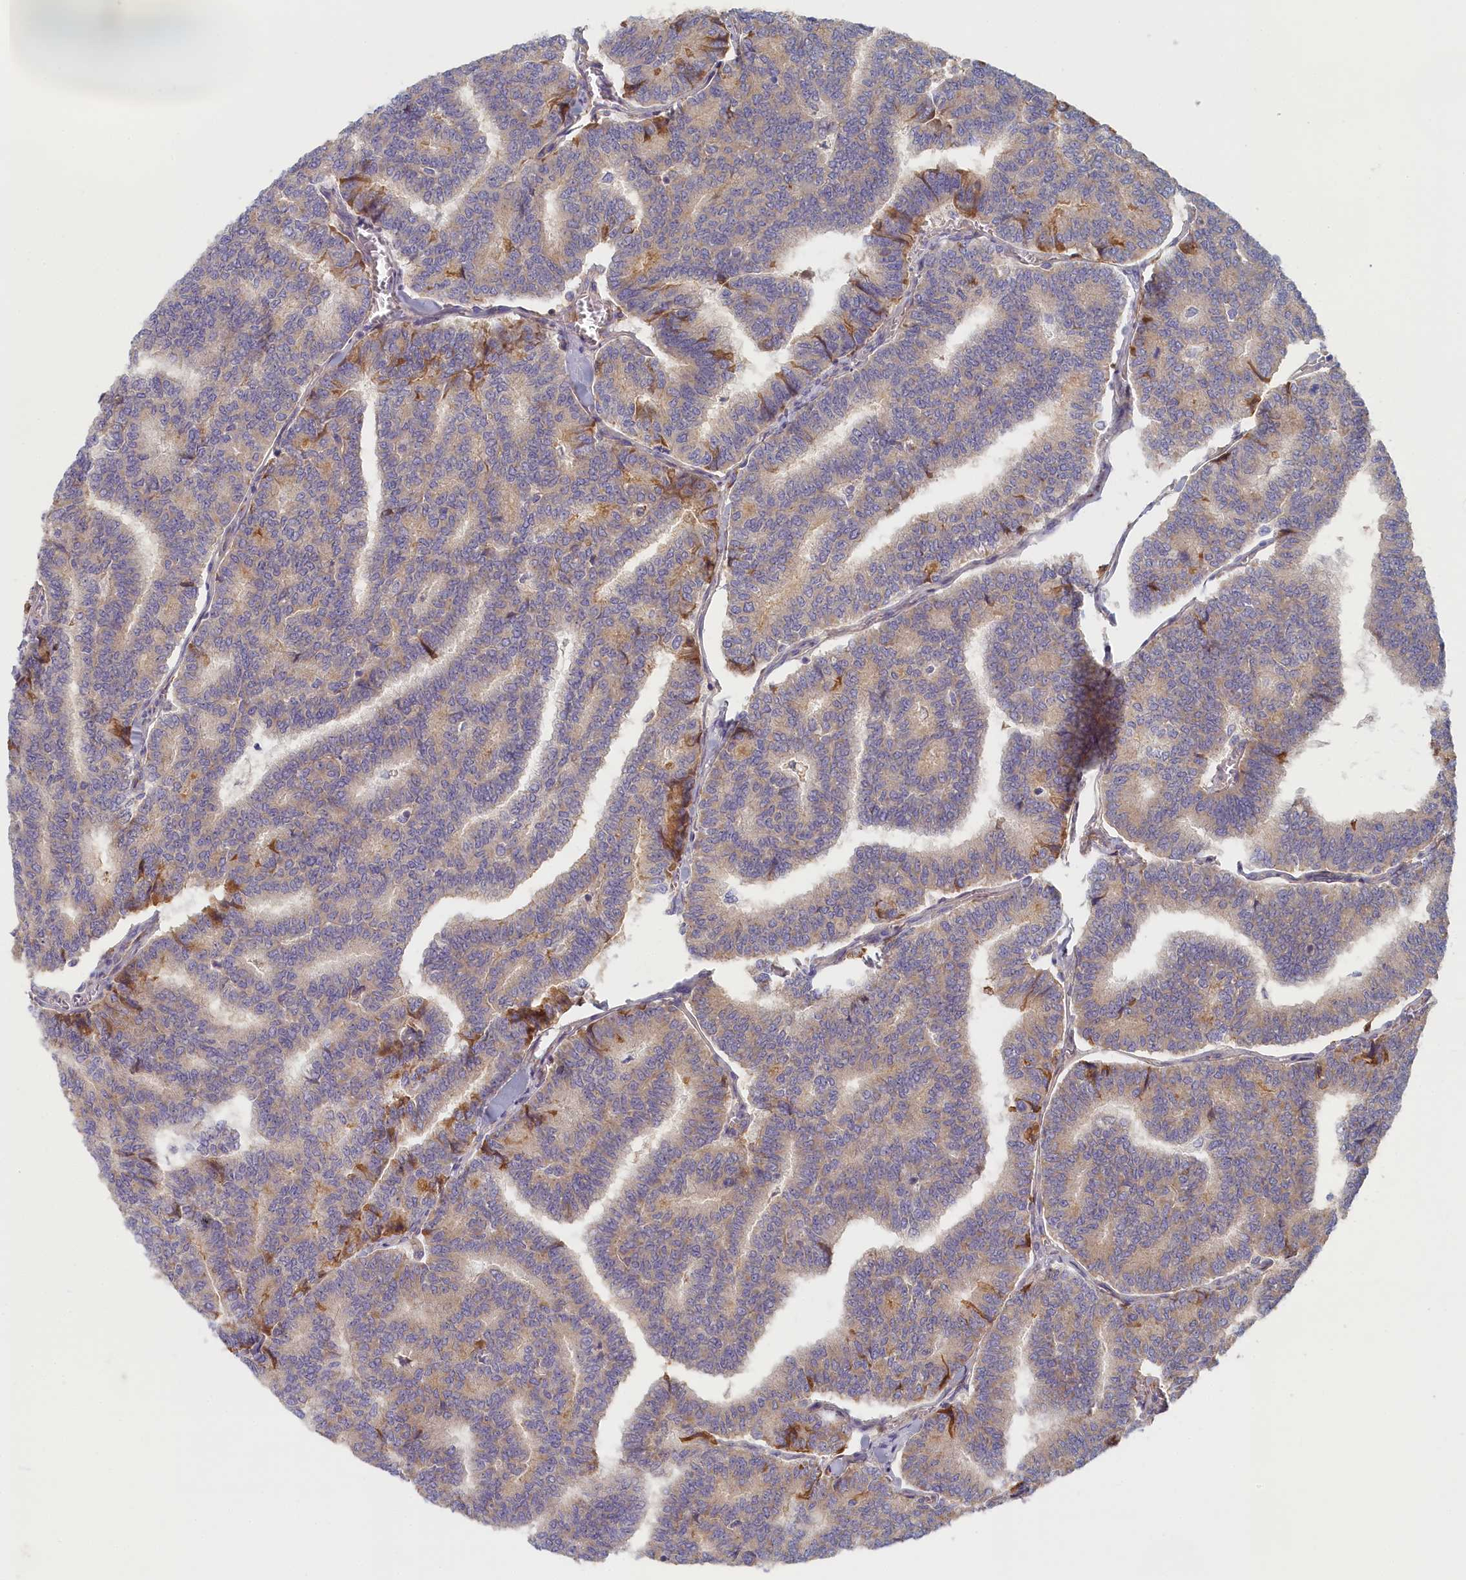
{"staining": {"intensity": "moderate", "quantity": "<25%", "location": "cytoplasmic/membranous"}, "tissue": "thyroid cancer", "cell_type": "Tumor cells", "image_type": "cancer", "snomed": [{"axis": "morphology", "description": "Papillary adenocarcinoma, NOS"}, {"axis": "topography", "description": "Thyroid gland"}], "caption": "Protein expression analysis of papillary adenocarcinoma (thyroid) displays moderate cytoplasmic/membranous expression in about <25% of tumor cells.", "gene": "STX16", "patient": {"sex": "female", "age": 35}}